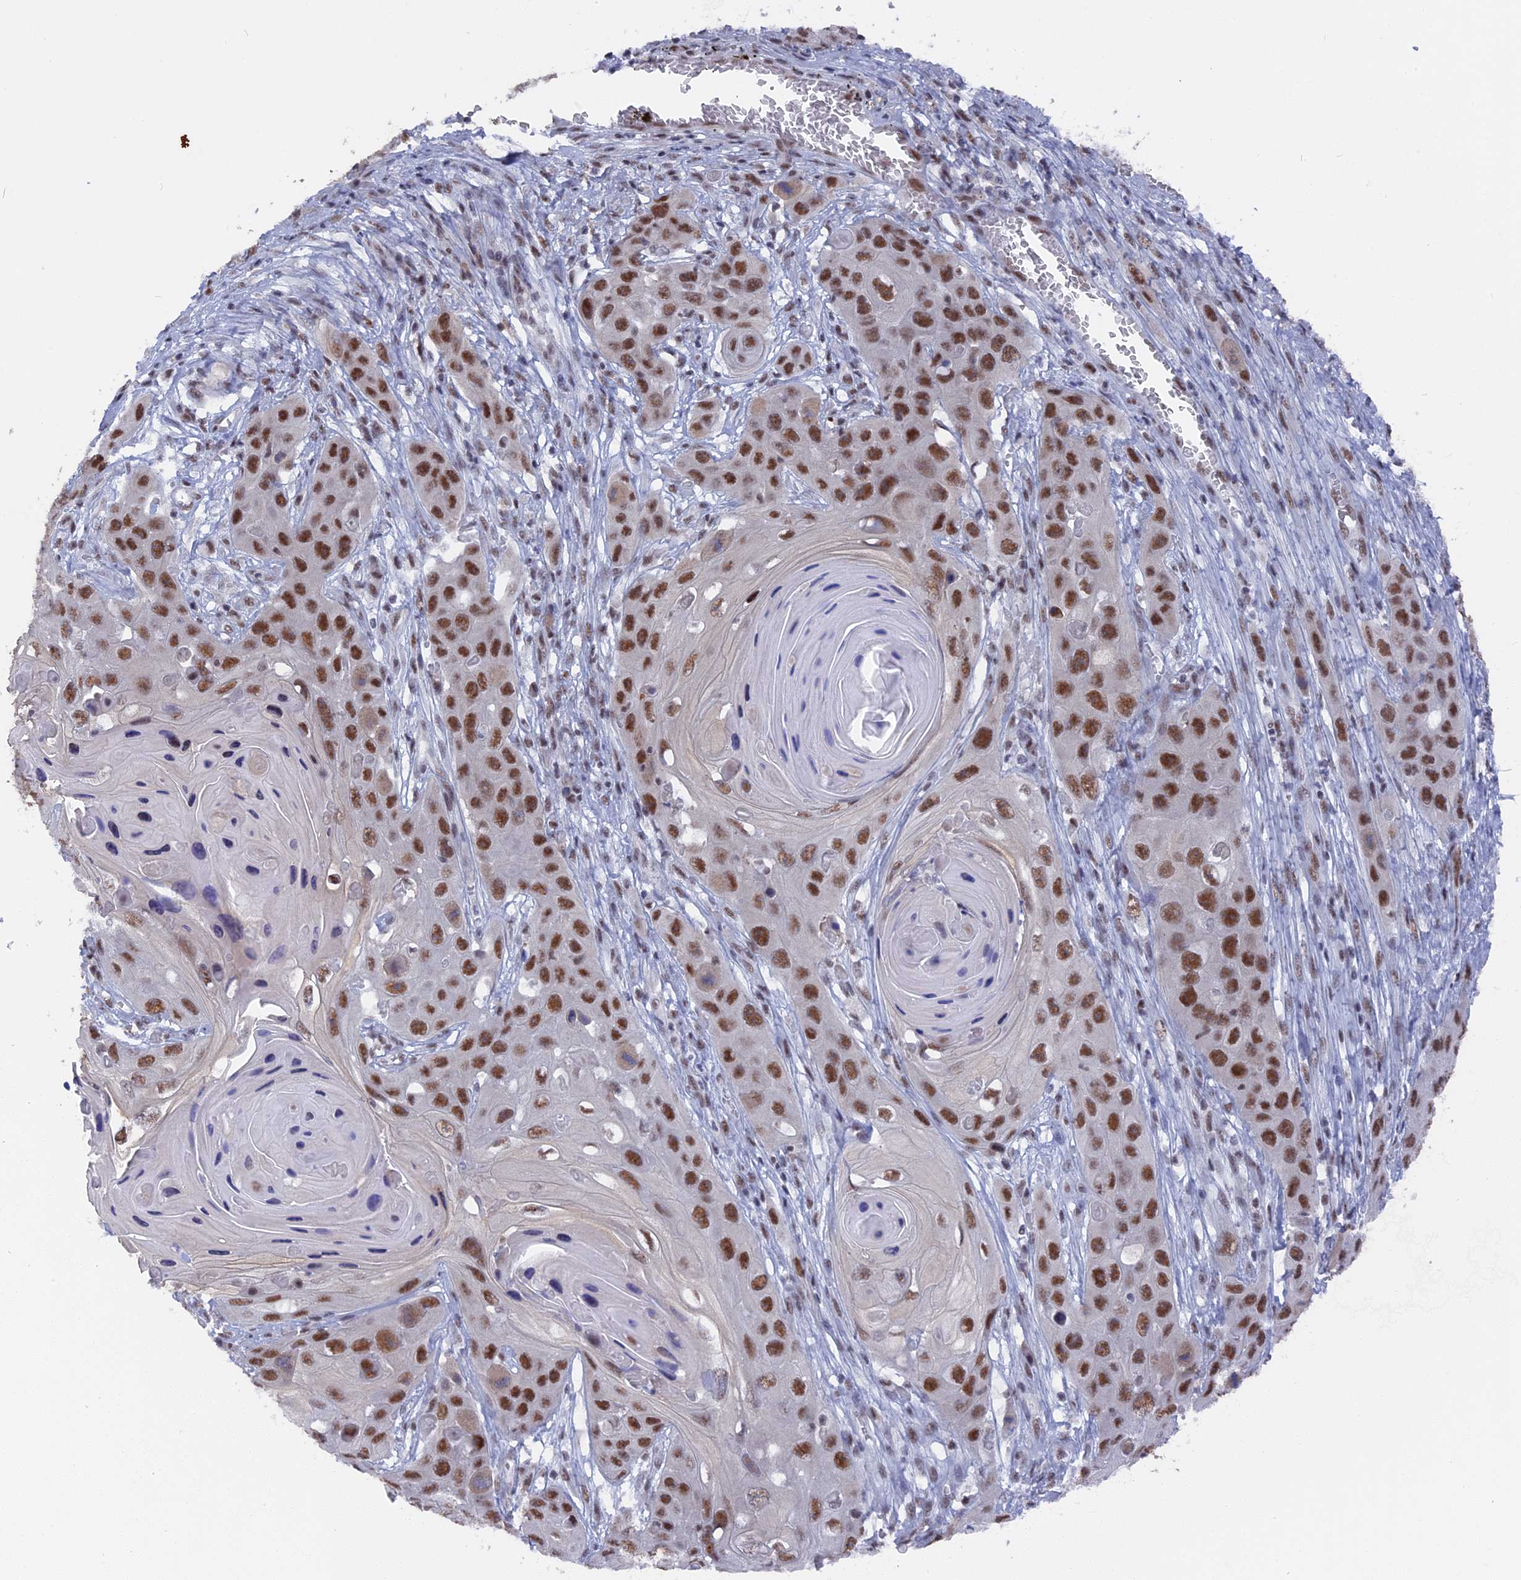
{"staining": {"intensity": "moderate", "quantity": ">75%", "location": "nuclear"}, "tissue": "skin cancer", "cell_type": "Tumor cells", "image_type": "cancer", "snomed": [{"axis": "morphology", "description": "Squamous cell carcinoma, NOS"}, {"axis": "topography", "description": "Skin"}], "caption": "A brown stain labels moderate nuclear staining of a protein in human squamous cell carcinoma (skin) tumor cells.", "gene": "SF3A2", "patient": {"sex": "male", "age": 55}}